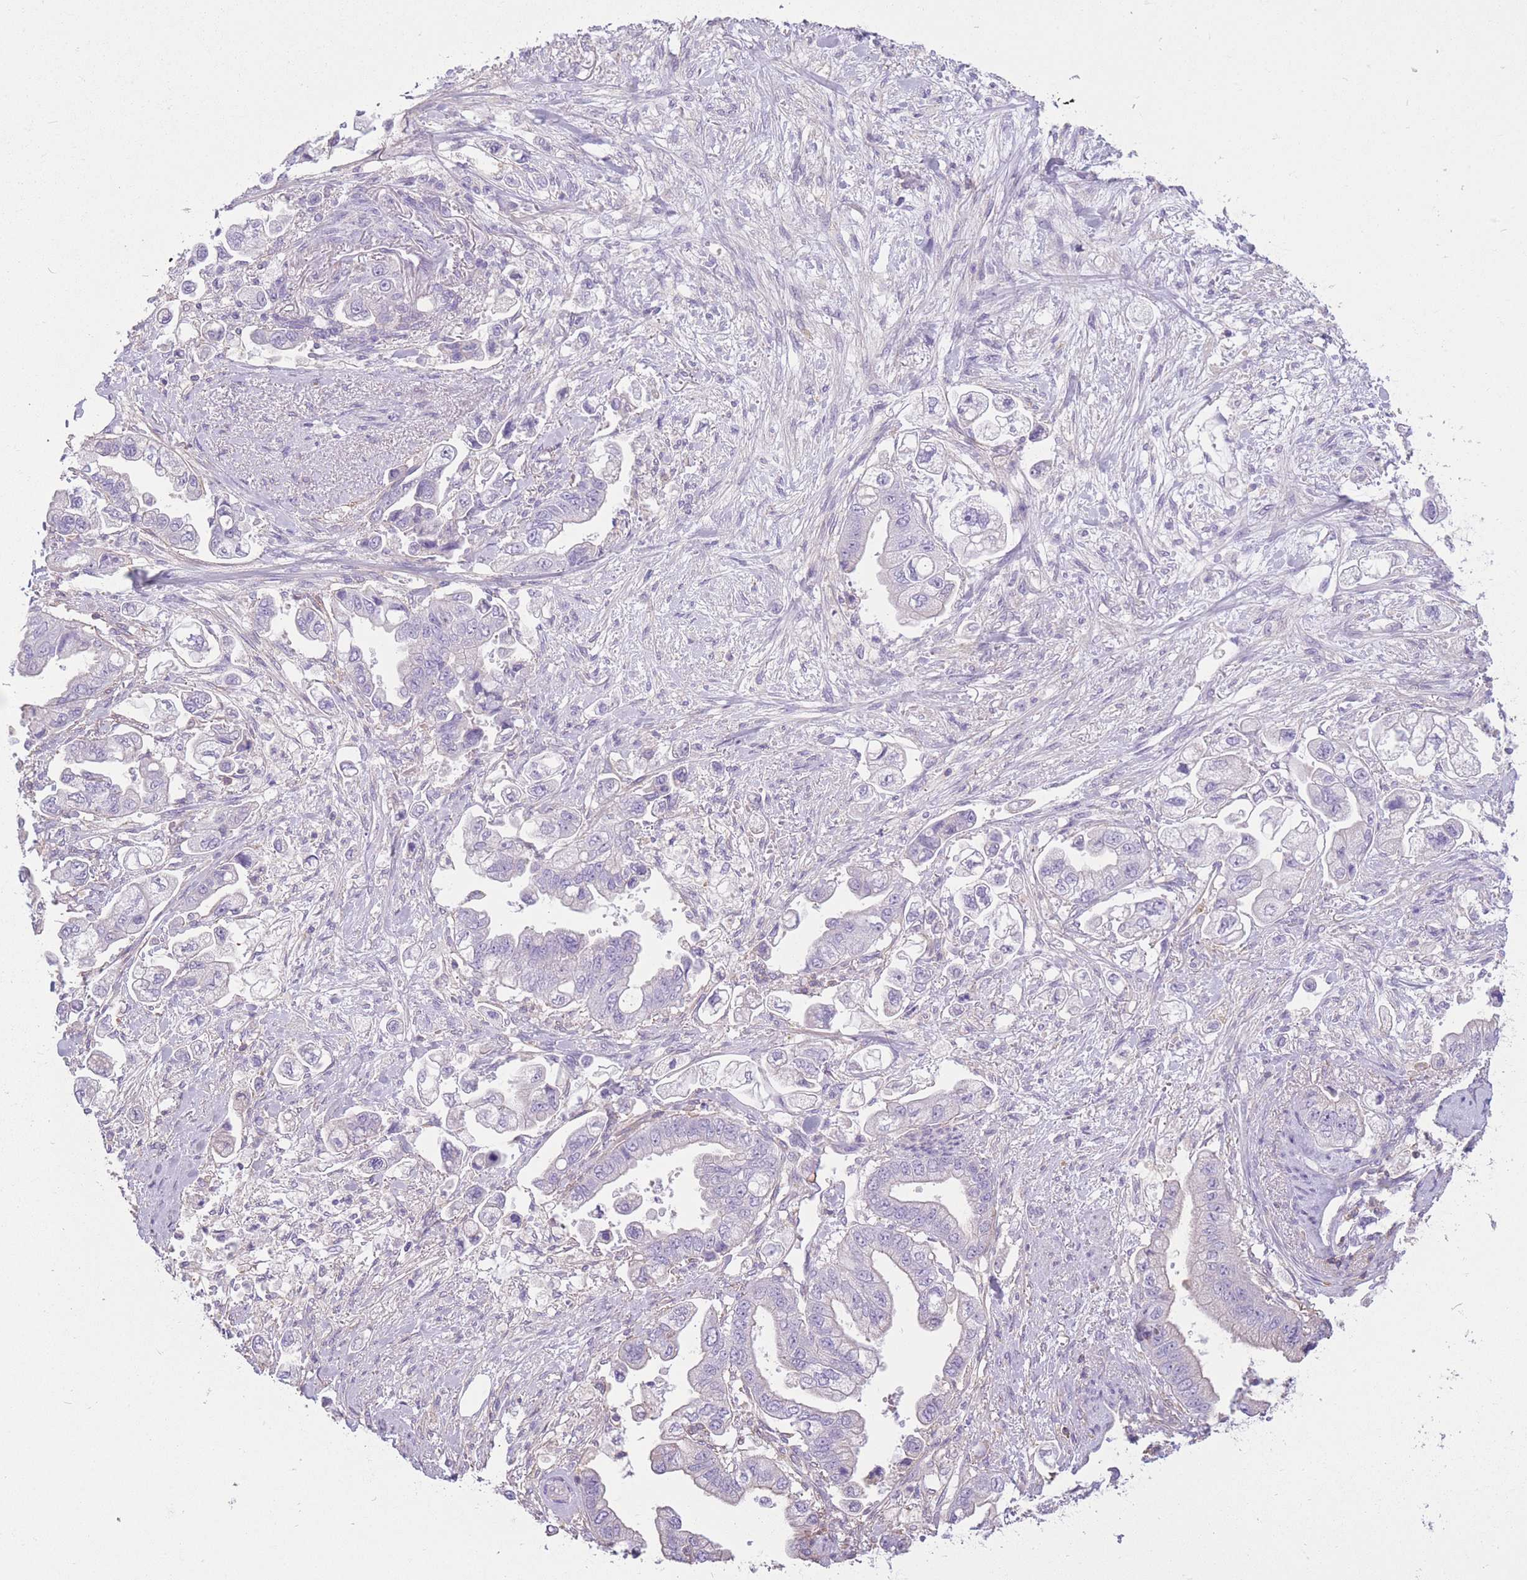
{"staining": {"intensity": "negative", "quantity": "none", "location": "none"}, "tissue": "stomach cancer", "cell_type": "Tumor cells", "image_type": "cancer", "snomed": [{"axis": "morphology", "description": "Adenocarcinoma, NOS"}, {"axis": "topography", "description": "Stomach"}], "caption": "Stomach cancer (adenocarcinoma) was stained to show a protein in brown. There is no significant staining in tumor cells.", "gene": "PDHA1", "patient": {"sex": "male", "age": 62}}